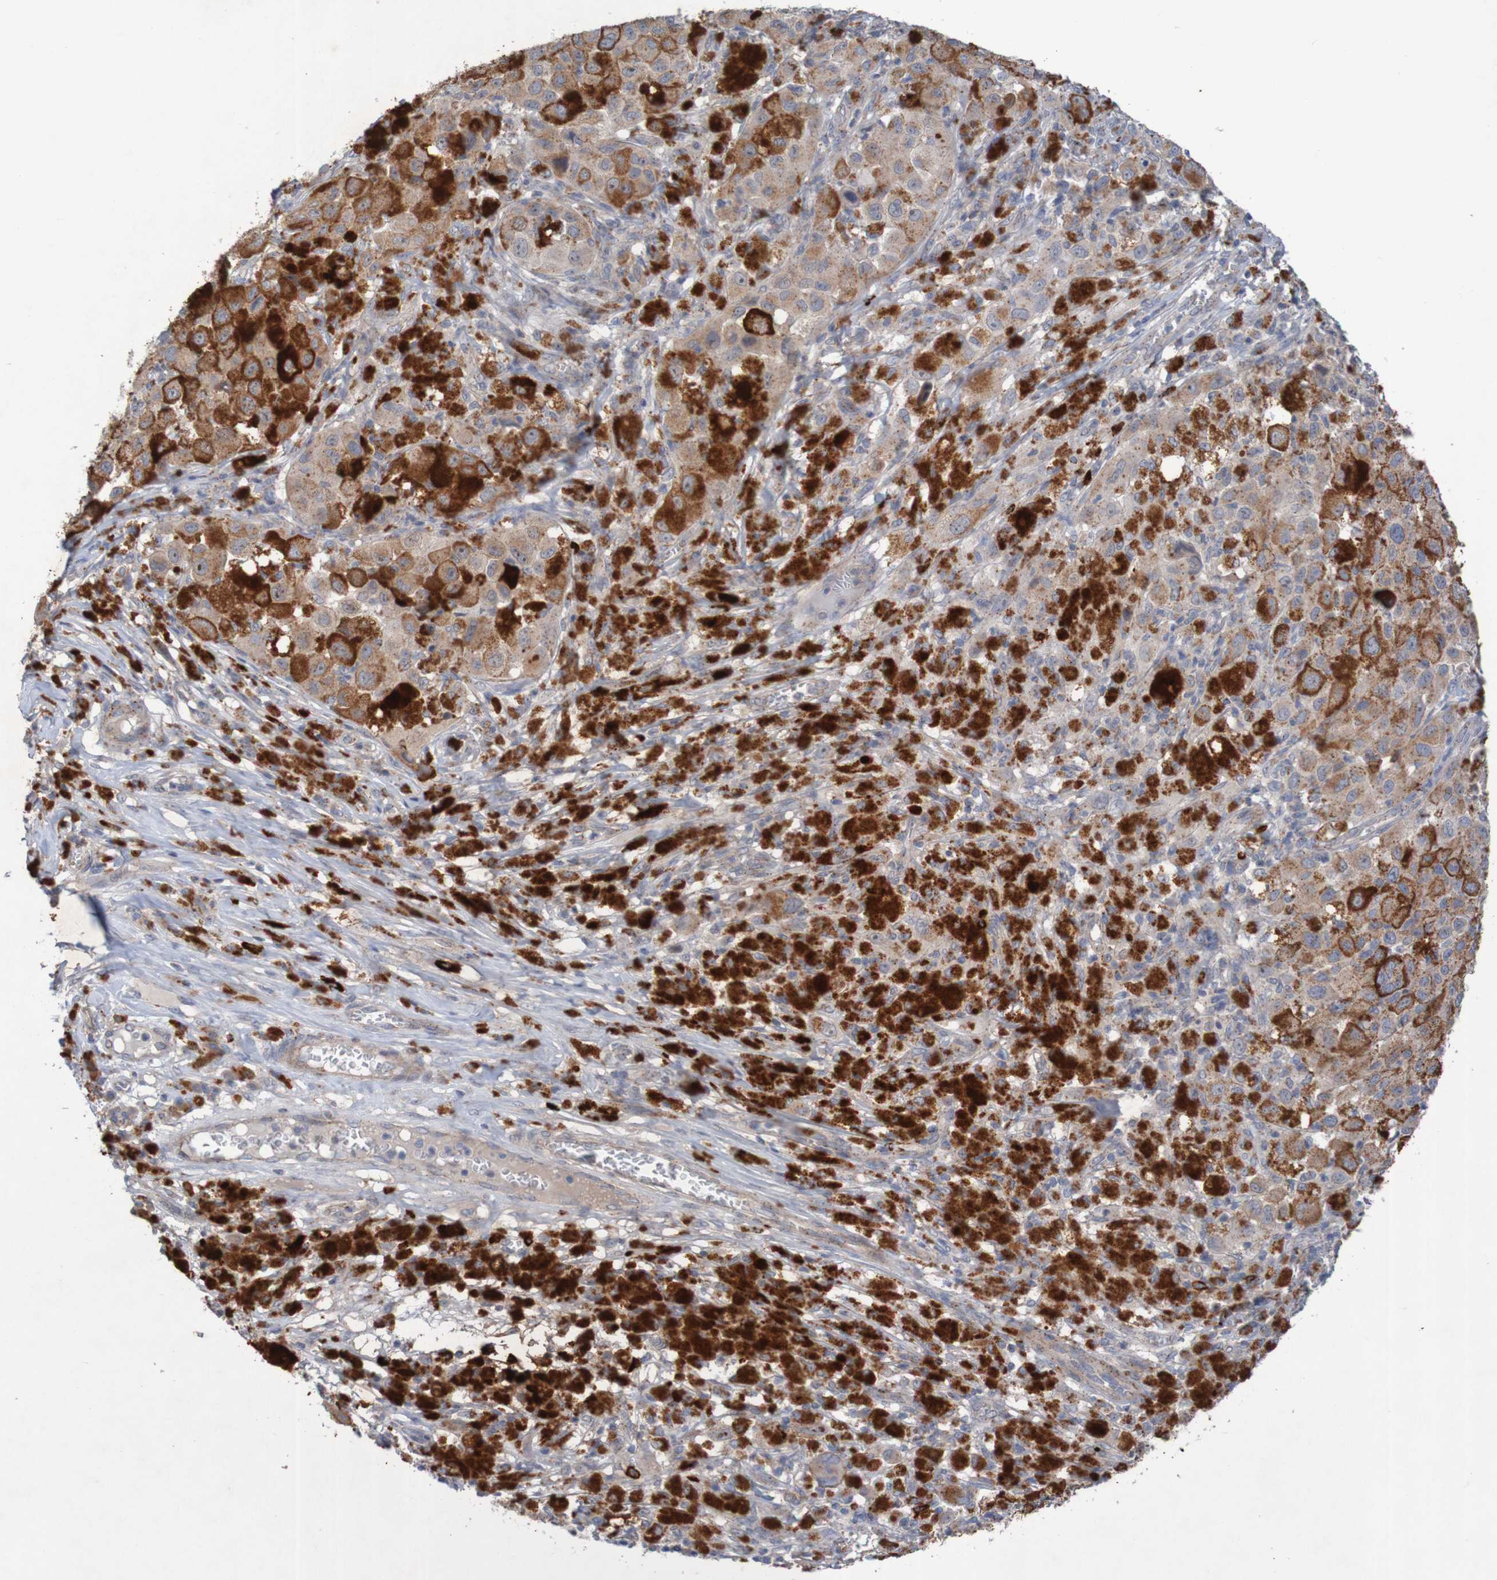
{"staining": {"intensity": "strong", "quantity": "<25%", "location": "cytoplasmic/membranous"}, "tissue": "melanoma", "cell_type": "Tumor cells", "image_type": "cancer", "snomed": [{"axis": "morphology", "description": "Malignant melanoma, NOS"}, {"axis": "topography", "description": "Skin"}], "caption": "Protein expression analysis of human malignant melanoma reveals strong cytoplasmic/membranous expression in about <25% of tumor cells. (DAB IHC, brown staining for protein, blue staining for nuclei).", "gene": "ANGPT4", "patient": {"sex": "male", "age": 96}}